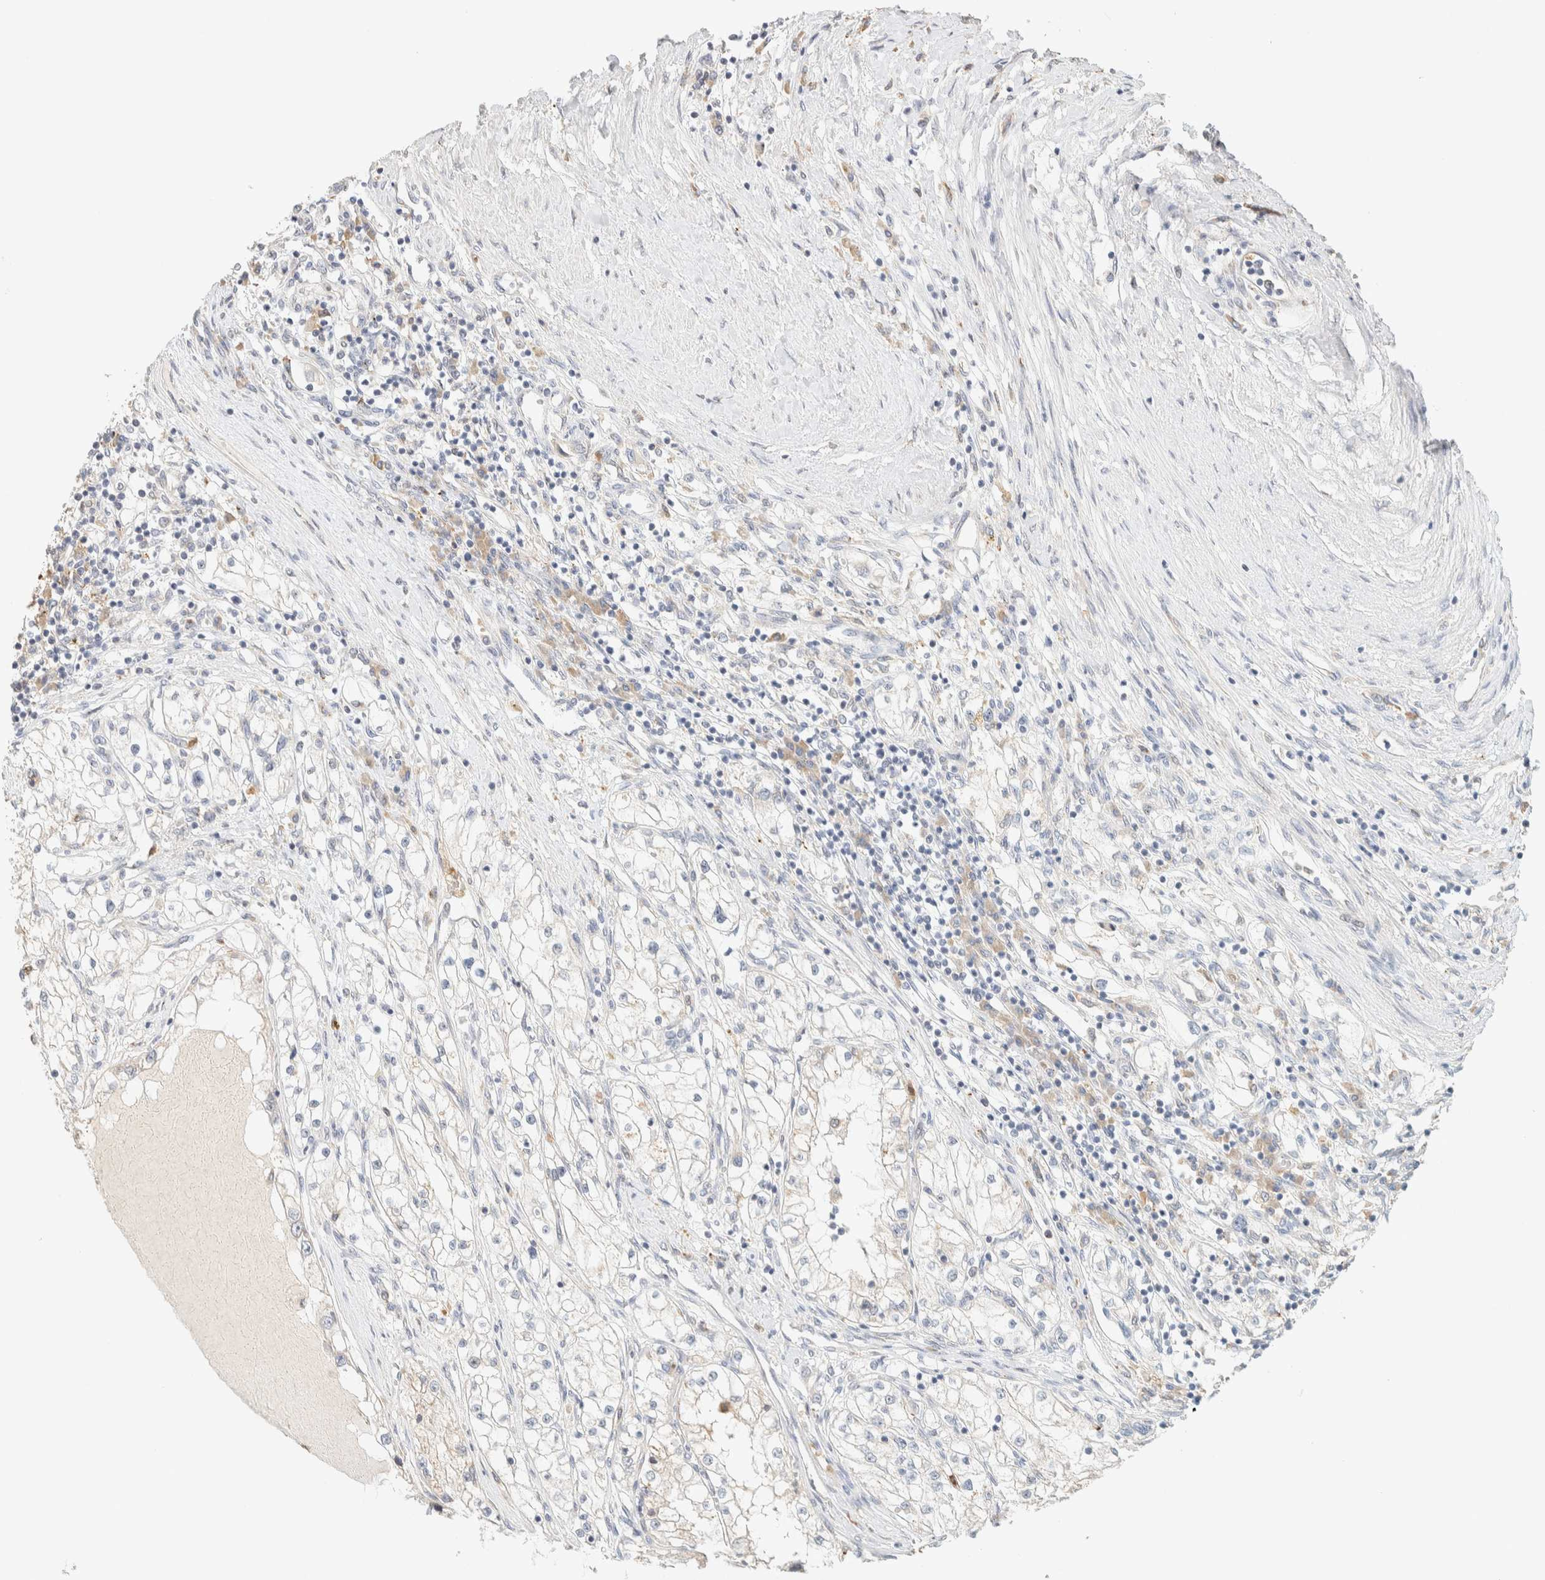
{"staining": {"intensity": "negative", "quantity": "none", "location": "none"}, "tissue": "renal cancer", "cell_type": "Tumor cells", "image_type": "cancer", "snomed": [{"axis": "morphology", "description": "Adenocarcinoma, NOS"}, {"axis": "topography", "description": "Kidney"}], "caption": "There is no significant staining in tumor cells of renal cancer (adenocarcinoma).", "gene": "TTC3", "patient": {"sex": "male", "age": 68}}